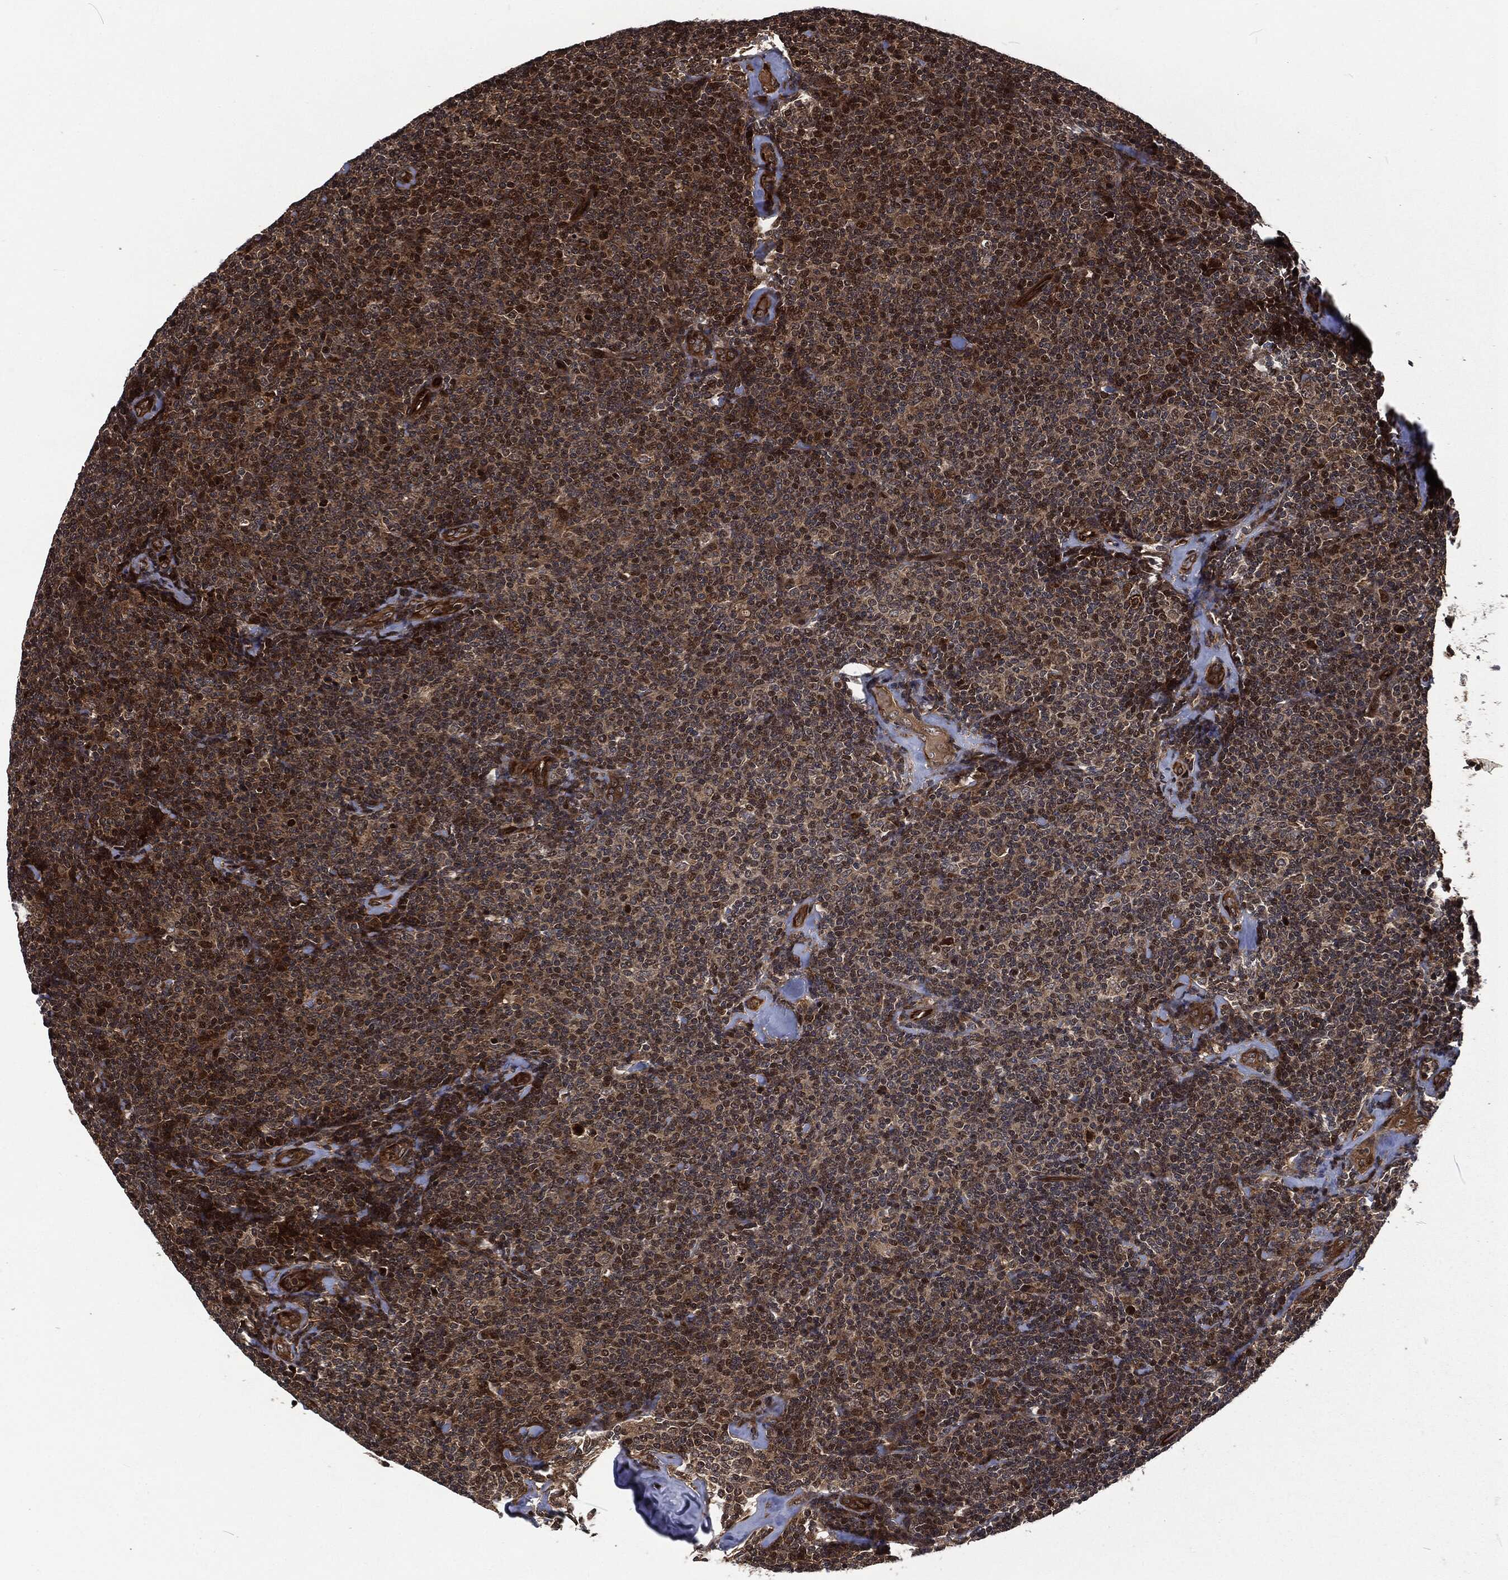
{"staining": {"intensity": "moderate", "quantity": "25%-75%", "location": "cytoplasmic/membranous"}, "tissue": "lymphoma", "cell_type": "Tumor cells", "image_type": "cancer", "snomed": [{"axis": "morphology", "description": "Malignant lymphoma, non-Hodgkin's type, Low grade"}, {"axis": "topography", "description": "Lymph node"}], "caption": "Protein expression analysis of low-grade malignant lymphoma, non-Hodgkin's type shows moderate cytoplasmic/membranous staining in approximately 25%-75% of tumor cells. The staining is performed using DAB (3,3'-diaminobenzidine) brown chromogen to label protein expression. The nuclei are counter-stained blue using hematoxylin.", "gene": "CMPK2", "patient": {"sex": "female", "age": 56}}